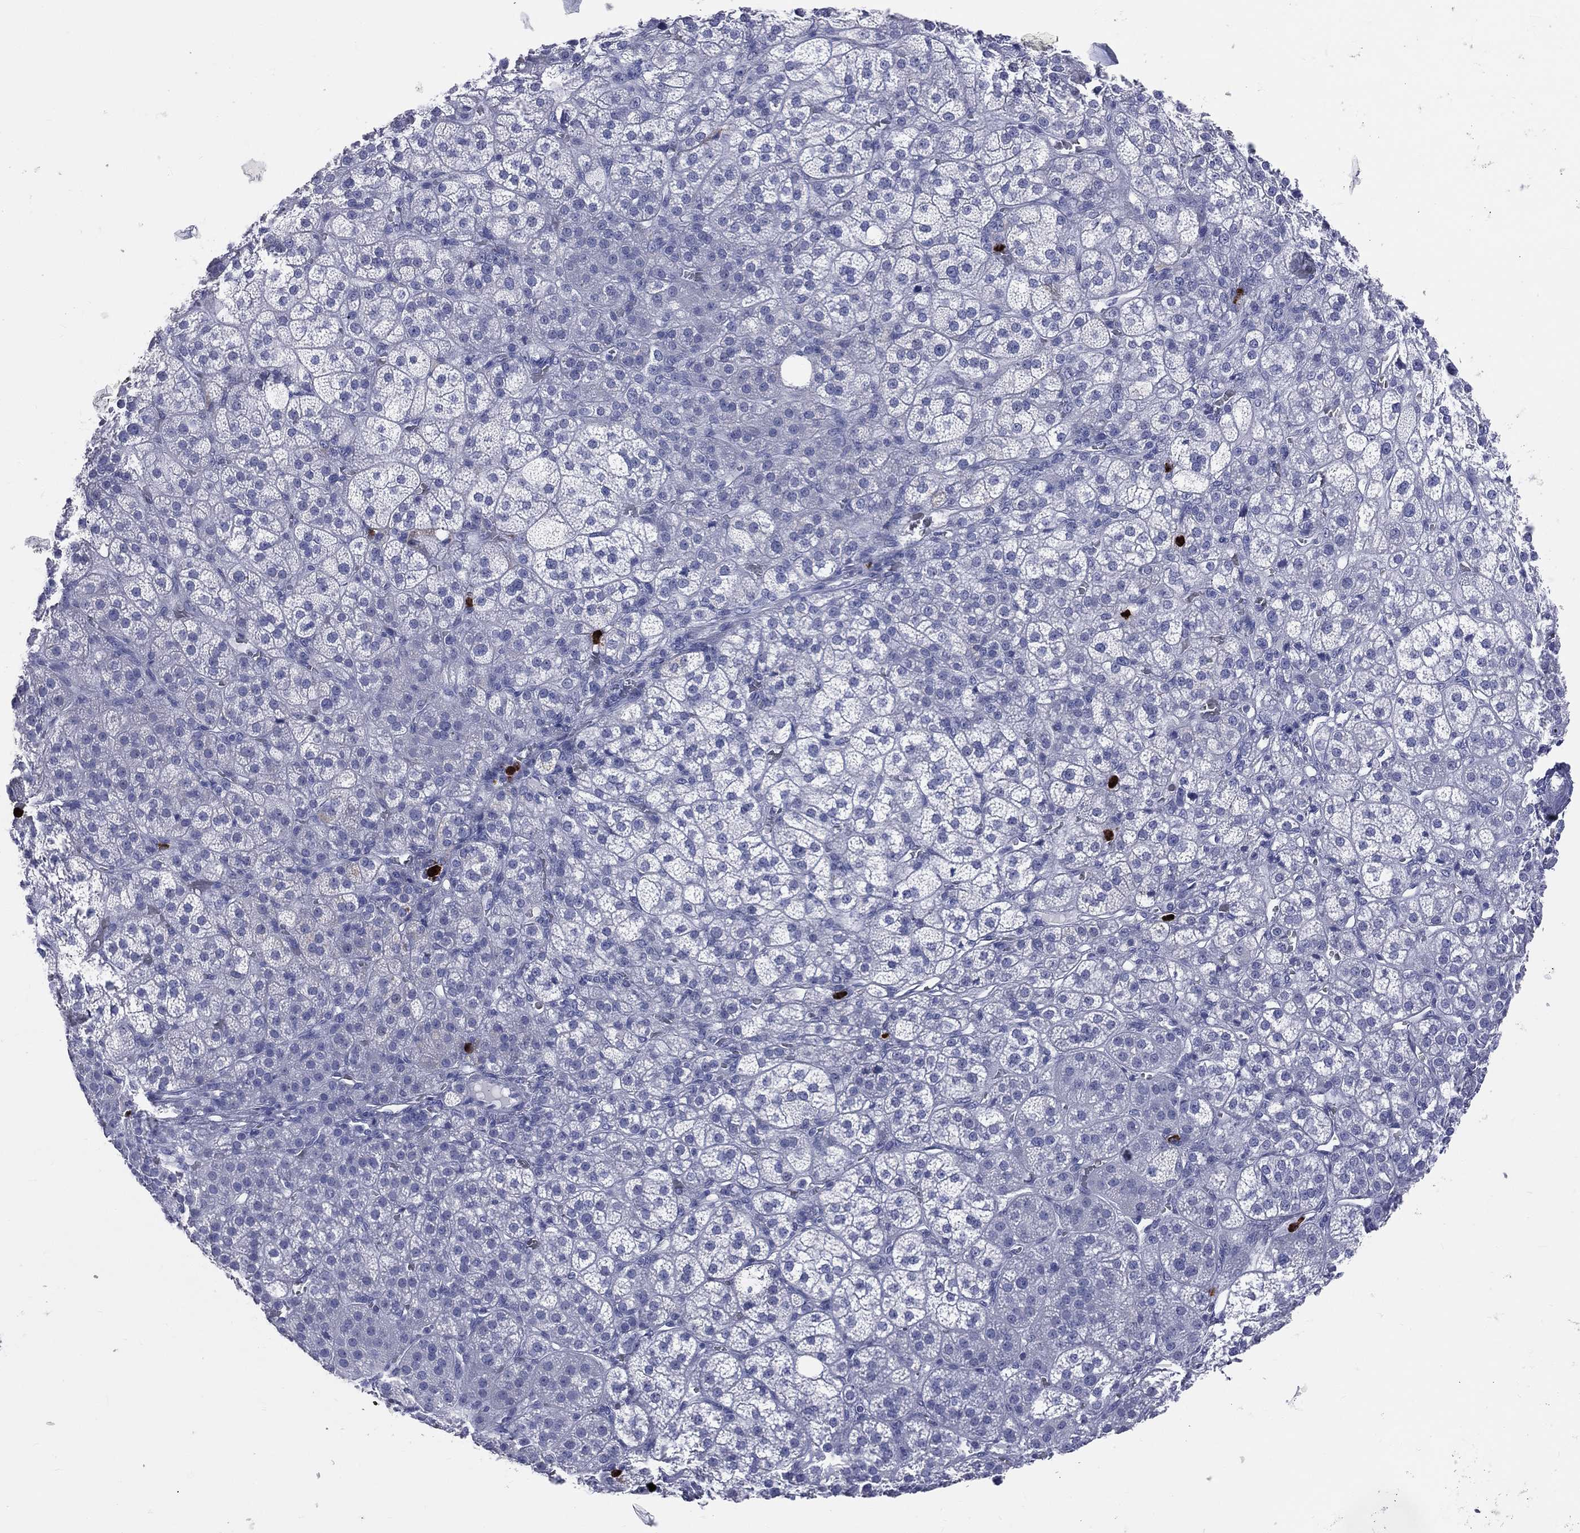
{"staining": {"intensity": "negative", "quantity": "none", "location": "none"}, "tissue": "adrenal gland", "cell_type": "Glandular cells", "image_type": "normal", "snomed": [{"axis": "morphology", "description": "Normal tissue, NOS"}, {"axis": "topography", "description": "Adrenal gland"}], "caption": "The image displays no significant expression in glandular cells of adrenal gland.", "gene": "PGLYRP1", "patient": {"sex": "female", "age": 60}}